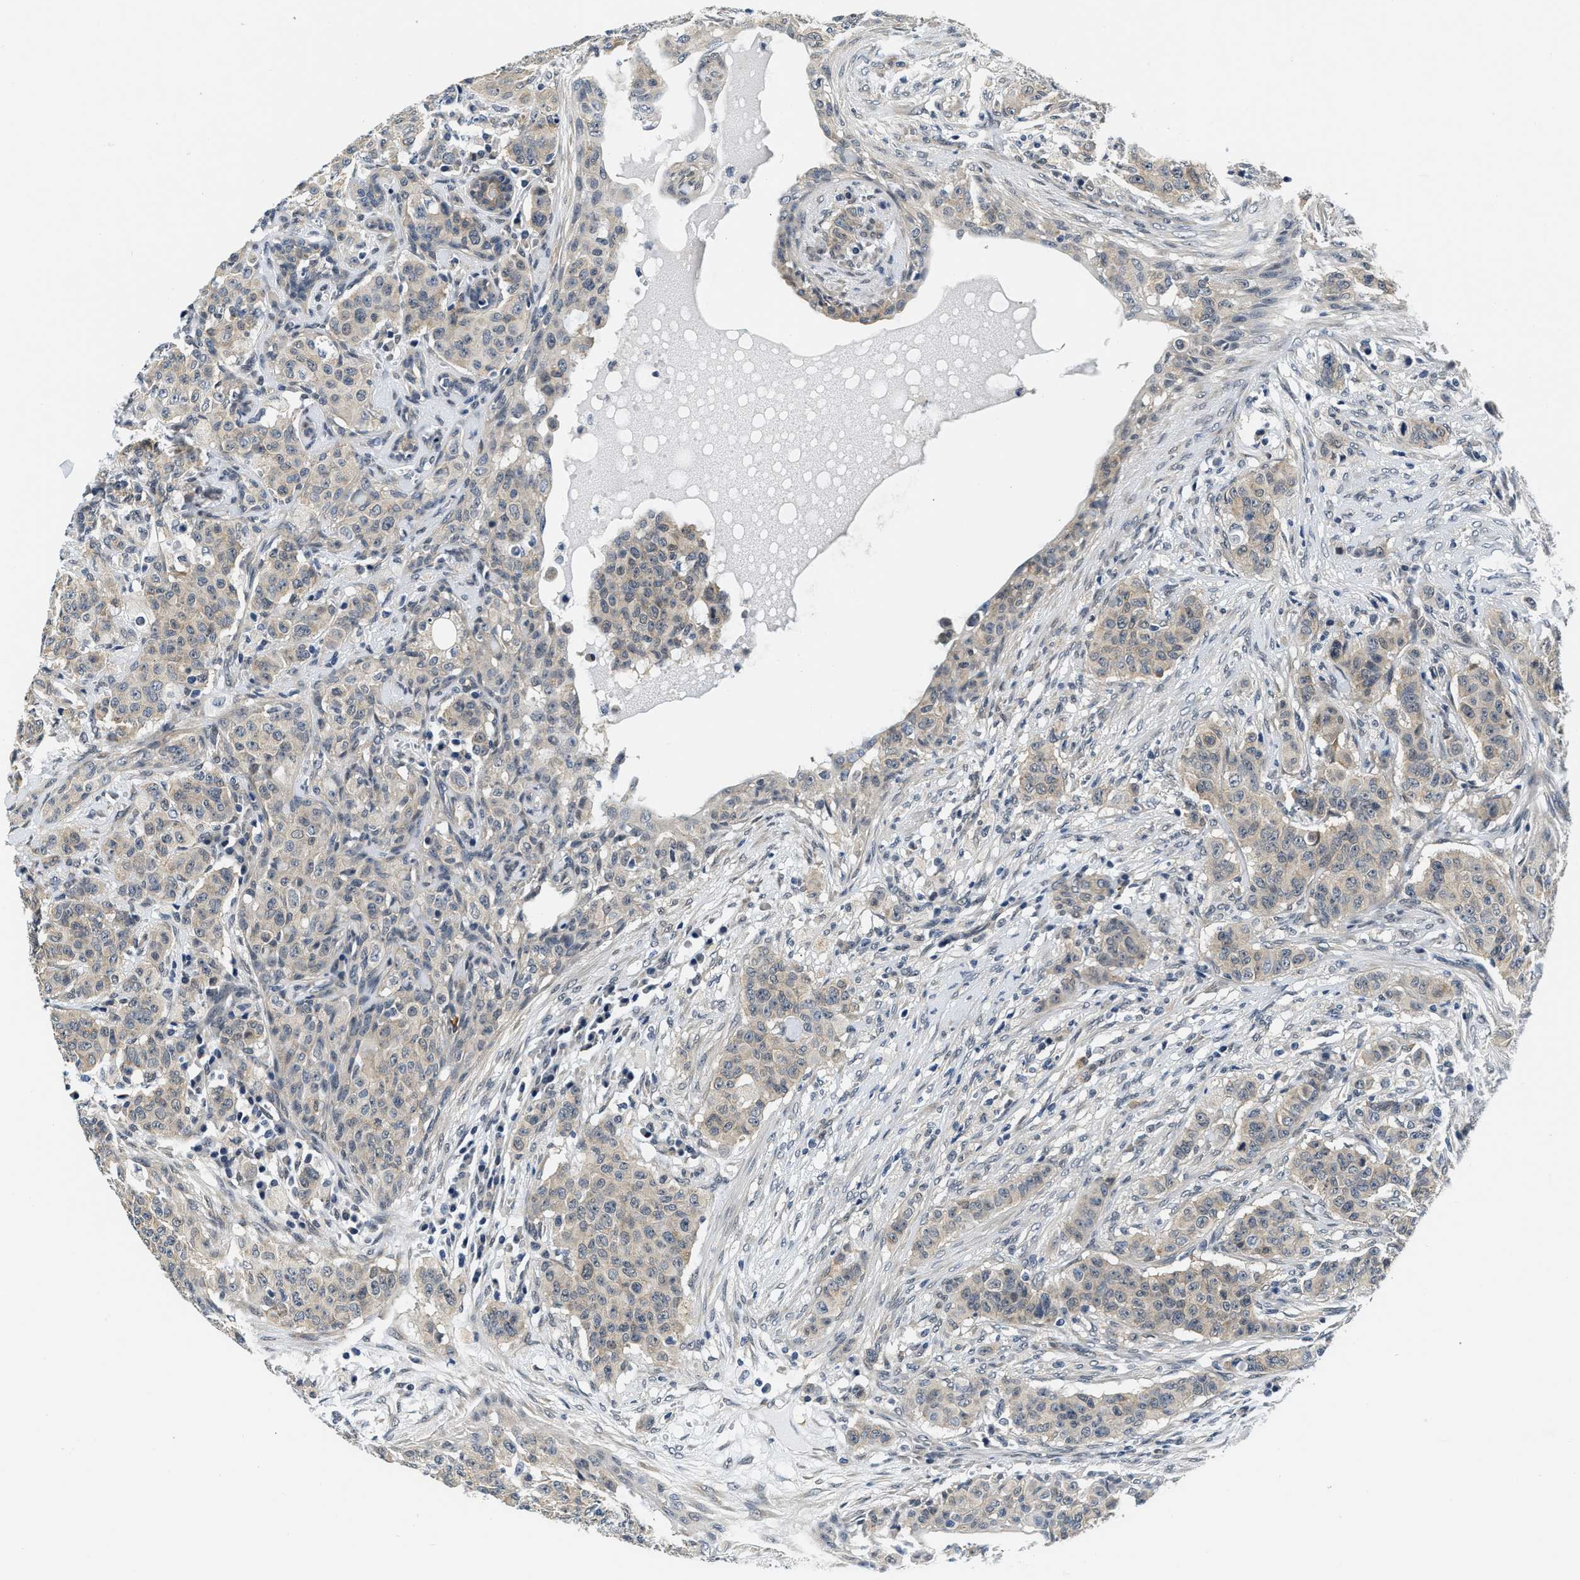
{"staining": {"intensity": "weak", "quantity": ">75%", "location": "cytoplasmic/membranous"}, "tissue": "breast cancer", "cell_type": "Tumor cells", "image_type": "cancer", "snomed": [{"axis": "morphology", "description": "Normal tissue, NOS"}, {"axis": "morphology", "description": "Duct carcinoma"}, {"axis": "topography", "description": "Breast"}], "caption": "This is a photomicrograph of immunohistochemistry staining of breast infiltrating ductal carcinoma, which shows weak staining in the cytoplasmic/membranous of tumor cells.", "gene": "SMAD4", "patient": {"sex": "female", "age": 40}}